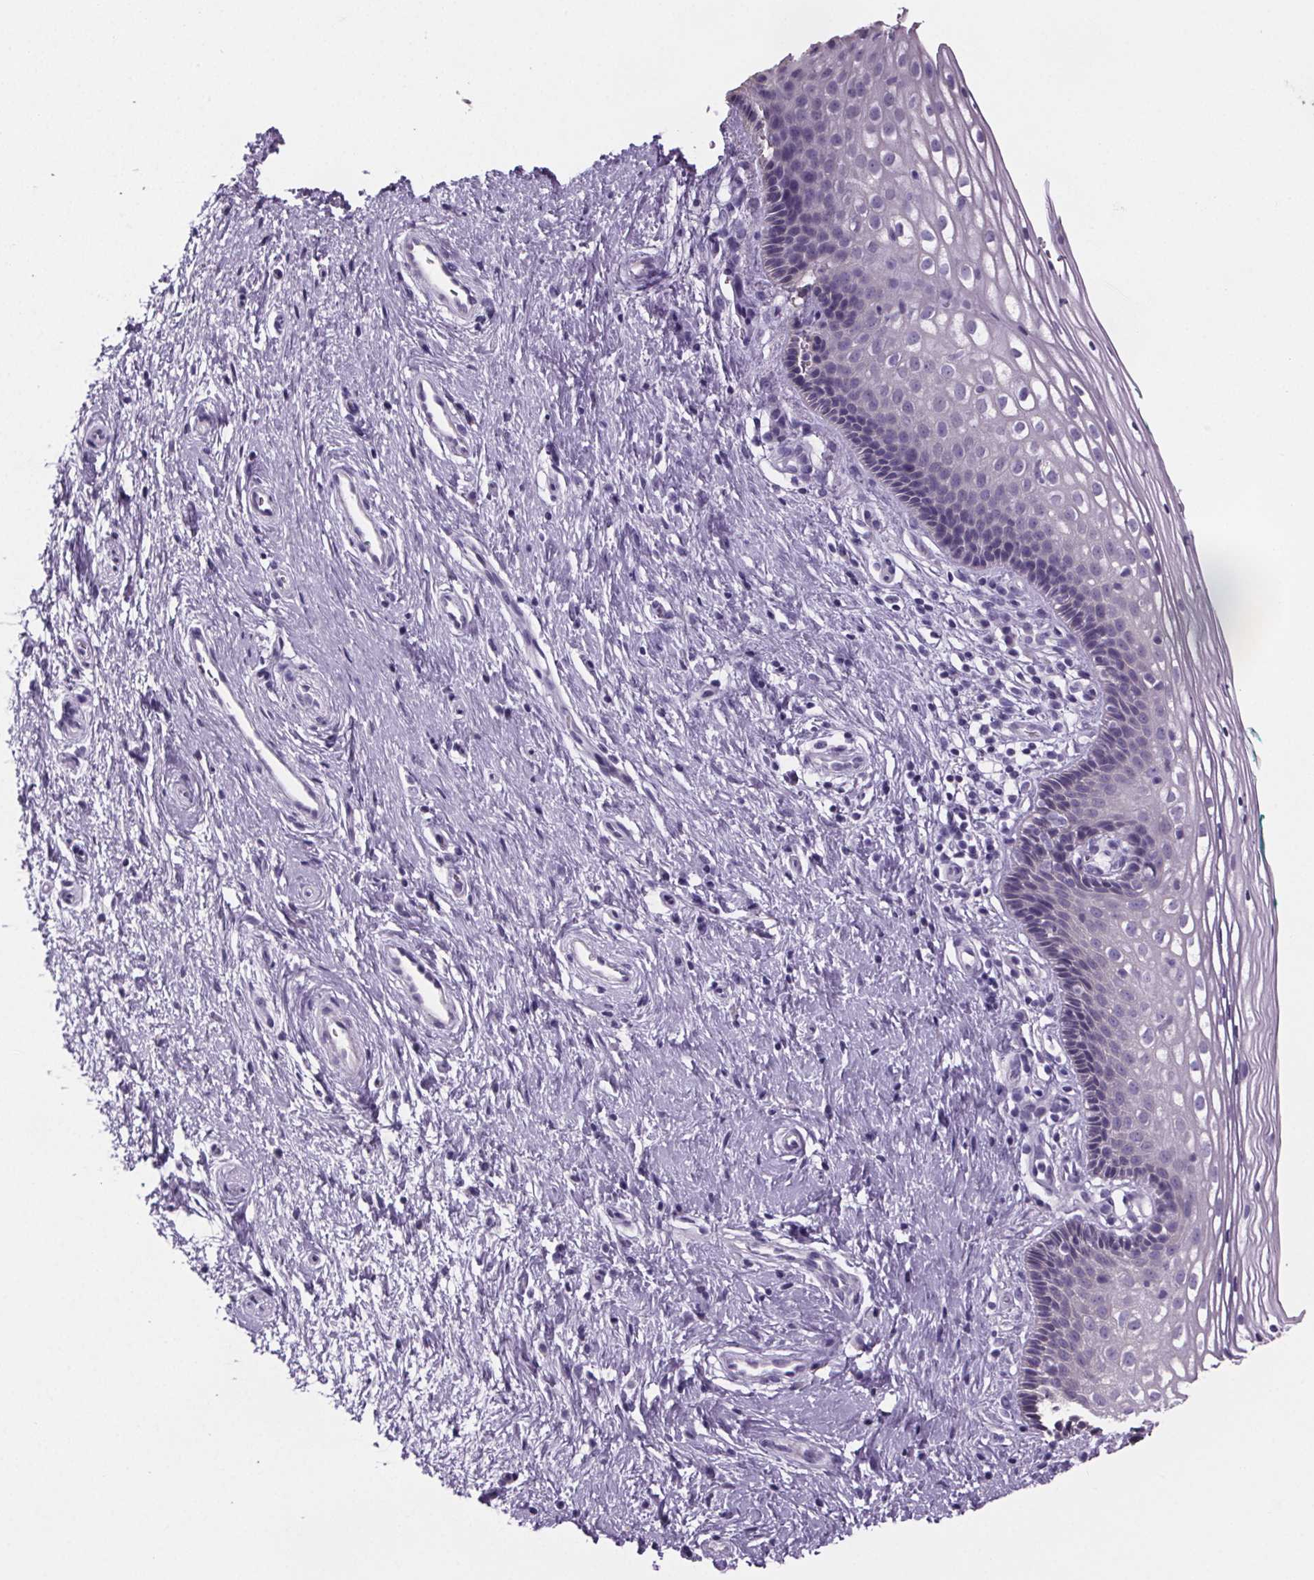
{"staining": {"intensity": "negative", "quantity": "none", "location": "none"}, "tissue": "cervix", "cell_type": "Glandular cells", "image_type": "normal", "snomed": [{"axis": "morphology", "description": "Normal tissue, NOS"}, {"axis": "topography", "description": "Cervix"}], "caption": "Cervix stained for a protein using IHC demonstrates no expression glandular cells.", "gene": "CUBN", "patient": {"sex": "female", "age": 34}}